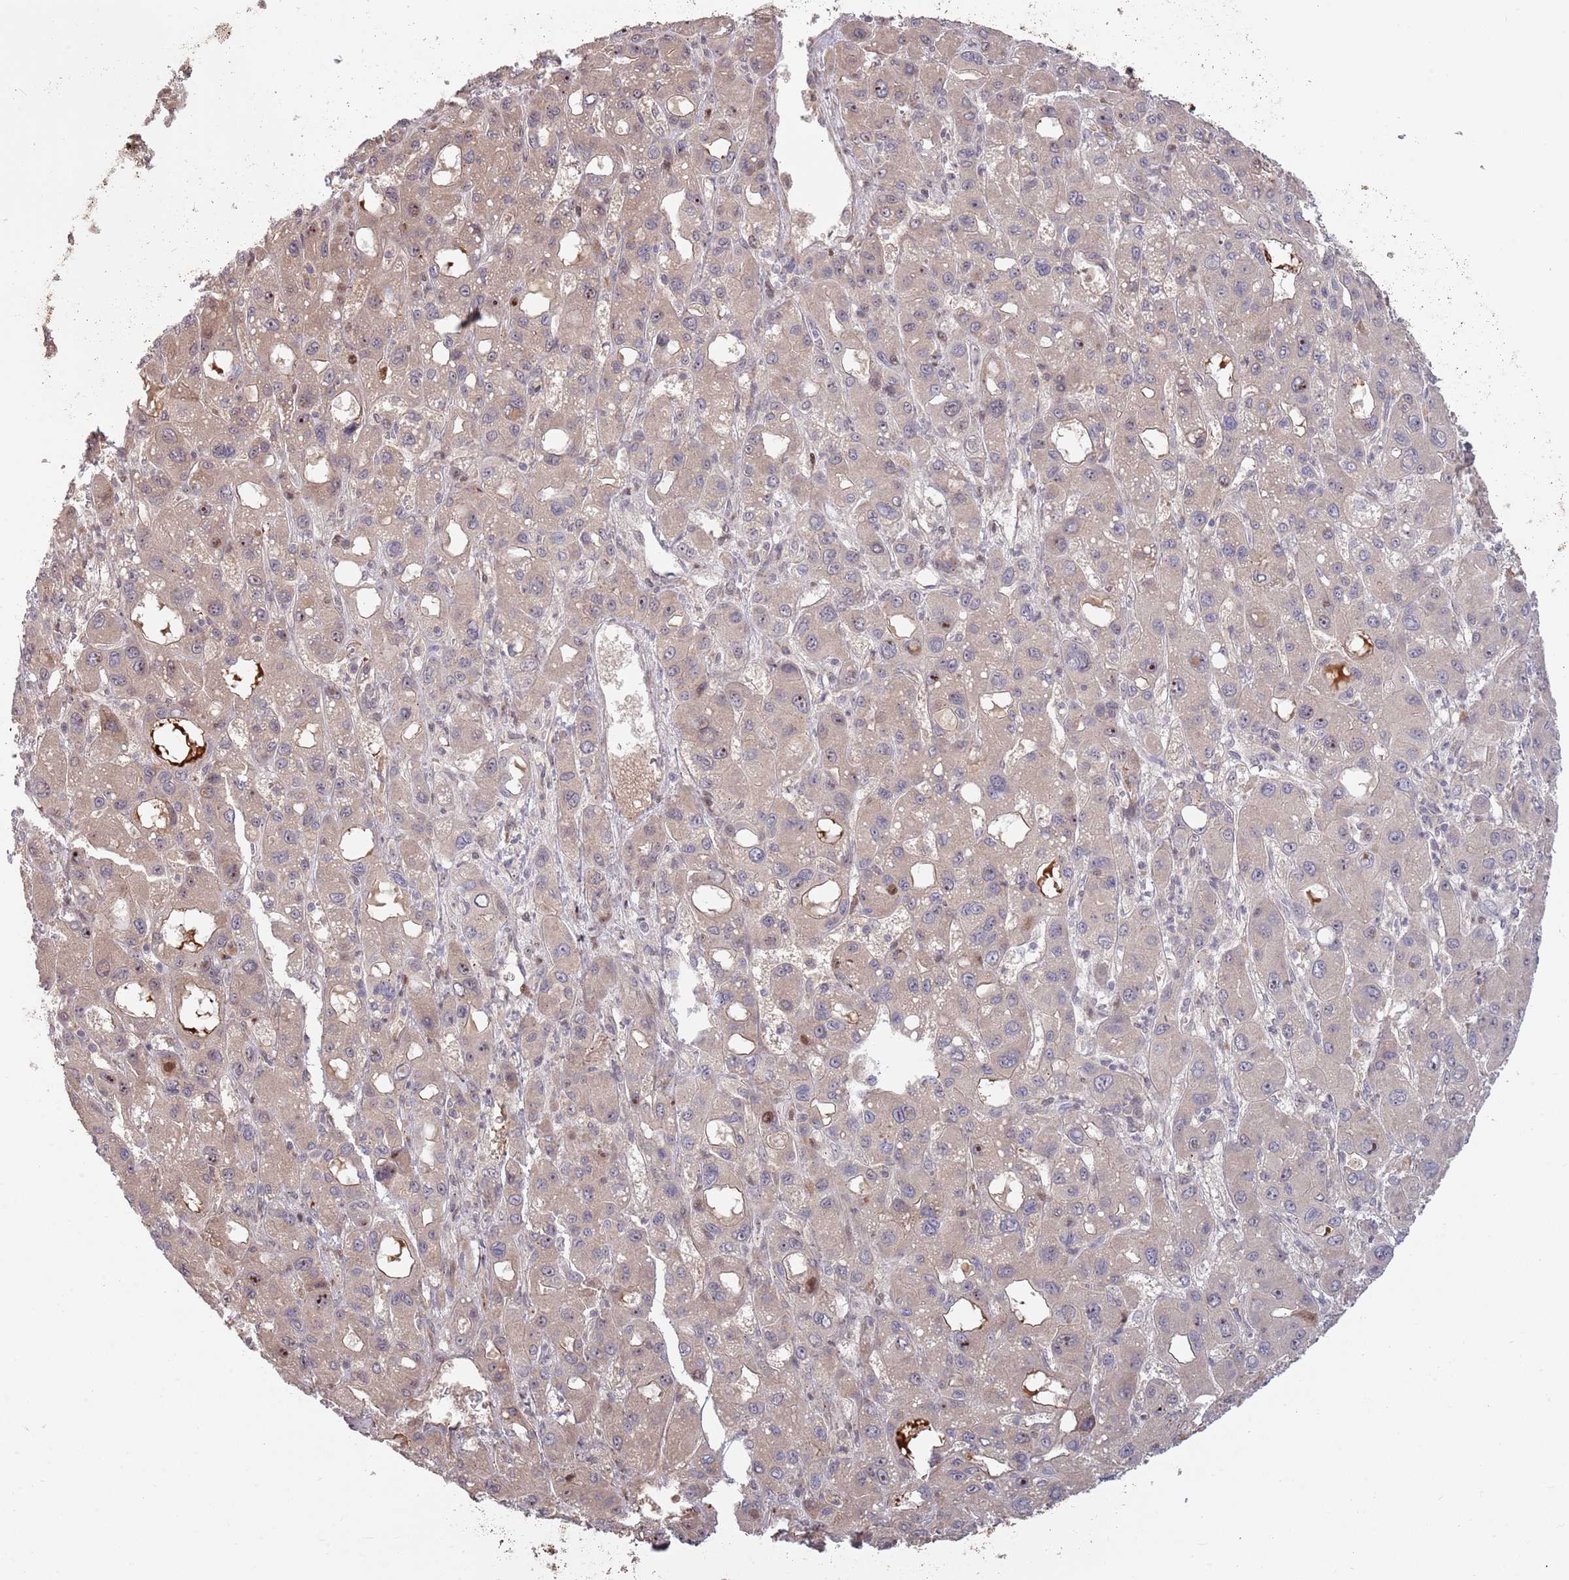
{"staining": {"intensity": "moderate", "quantity": "<25%", "location": "nuclear"}, "tissue": "liver cancer", "cell_type": "Tumor cells", "image_type": "cancer", "snomed": [{"axis": "morphology", "description": "Carcinoma, Hepatocellular, NOS"}, {"axis": "topography", "description": "Liver"}], "caption": "Protein expression analysis of human liver hepatocellular carcinoma reveals moderate nuclear staining in about <25% of tumor cells.", "gene": "SYNDIG1L", "patient": {"sex": "male", "age": 55}}